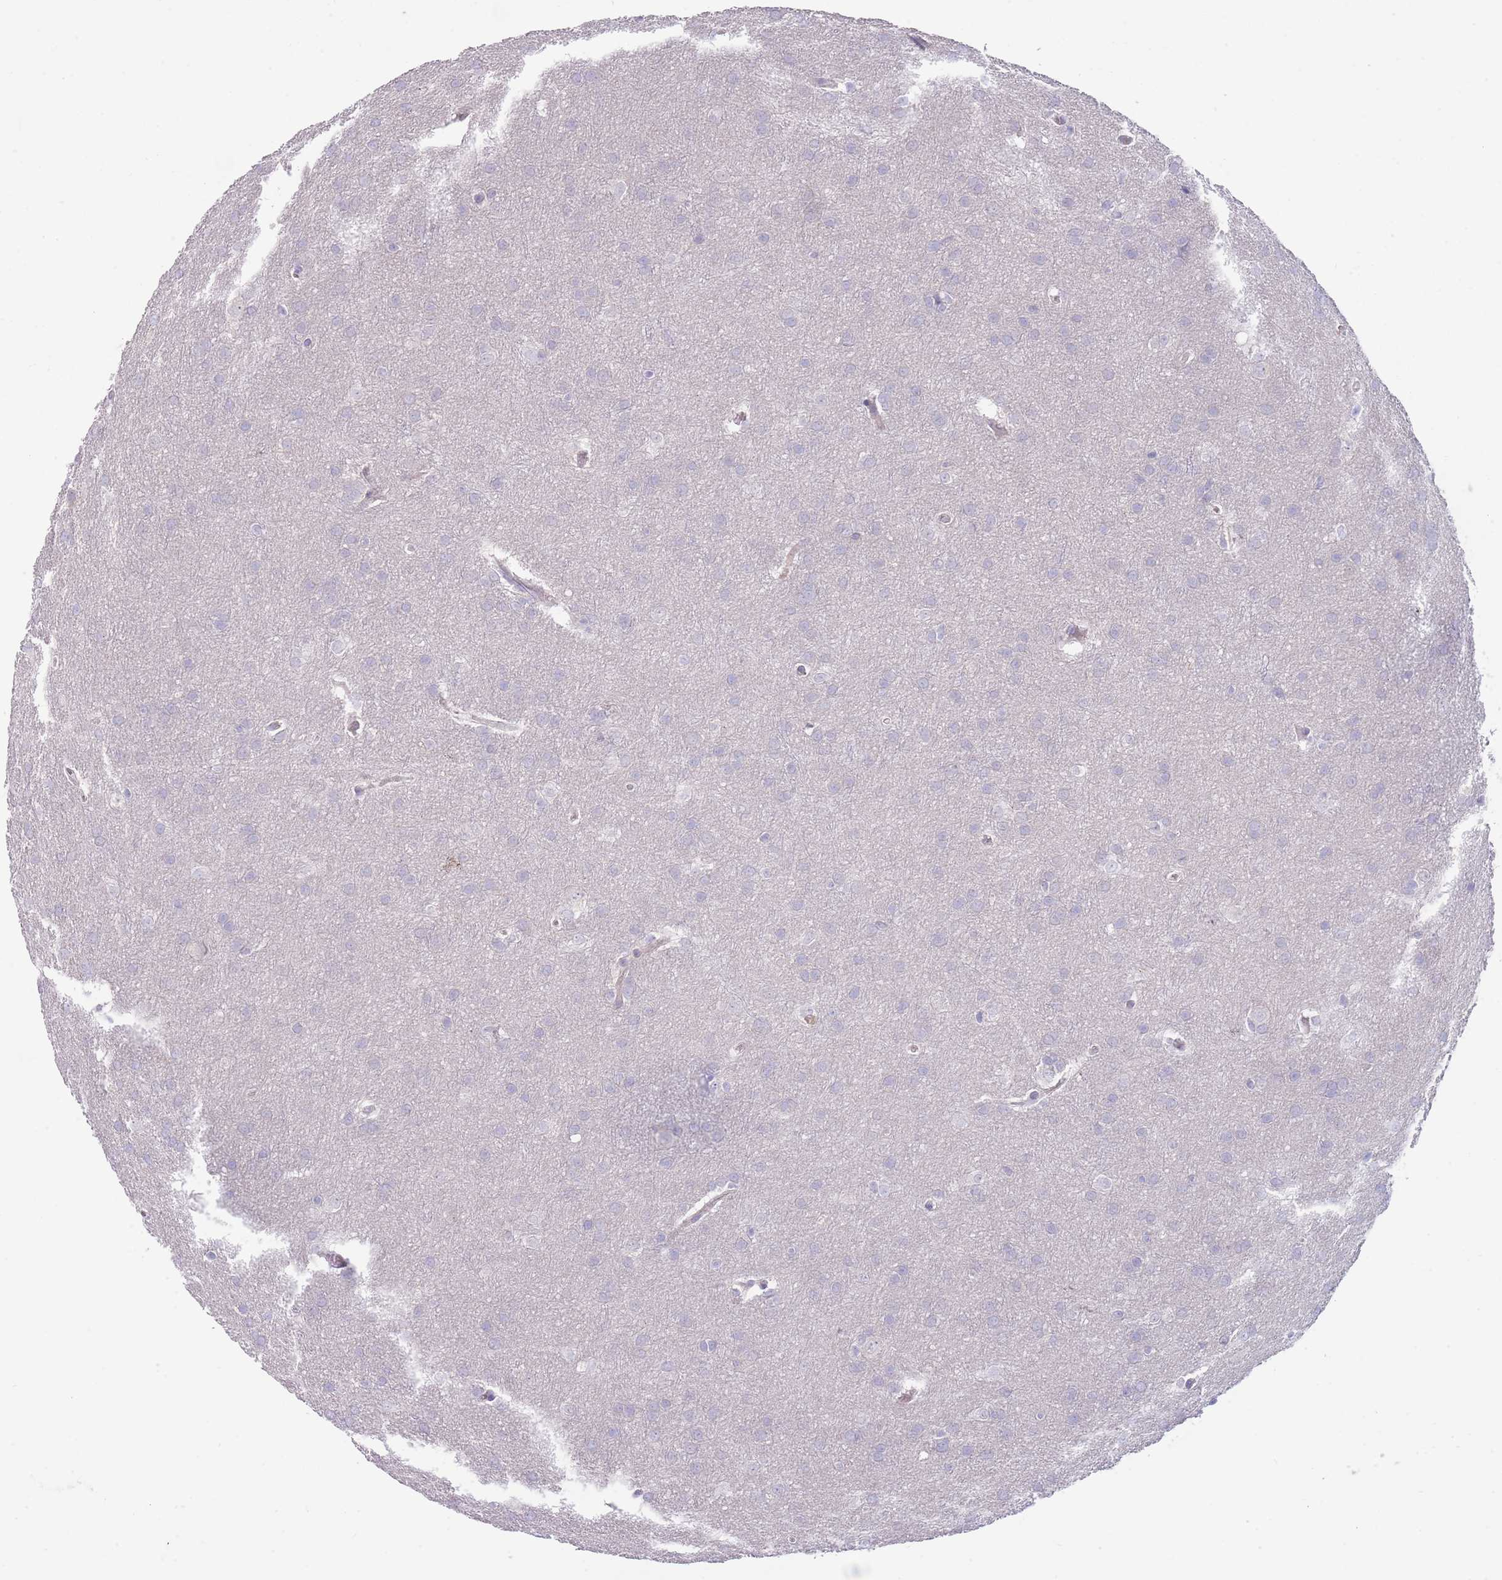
{"staining": {"intensity": "negative", "quantity": "none", "location": "none"}, "tissue": "glioma", "cell_type": "Tumor cells", "image_type": "cancer", "snomed": [{"axis": "morphology", "description": "Glioma, malignant, Low grade"}, {"axis": "topography", "description": "Brain"}], "caption": "The image exhibits no significant positivity in tumor cells of malignant glioma (low-grade).", "gene": "ZNF14", "patient": {"sex": "female", "age": 32}}